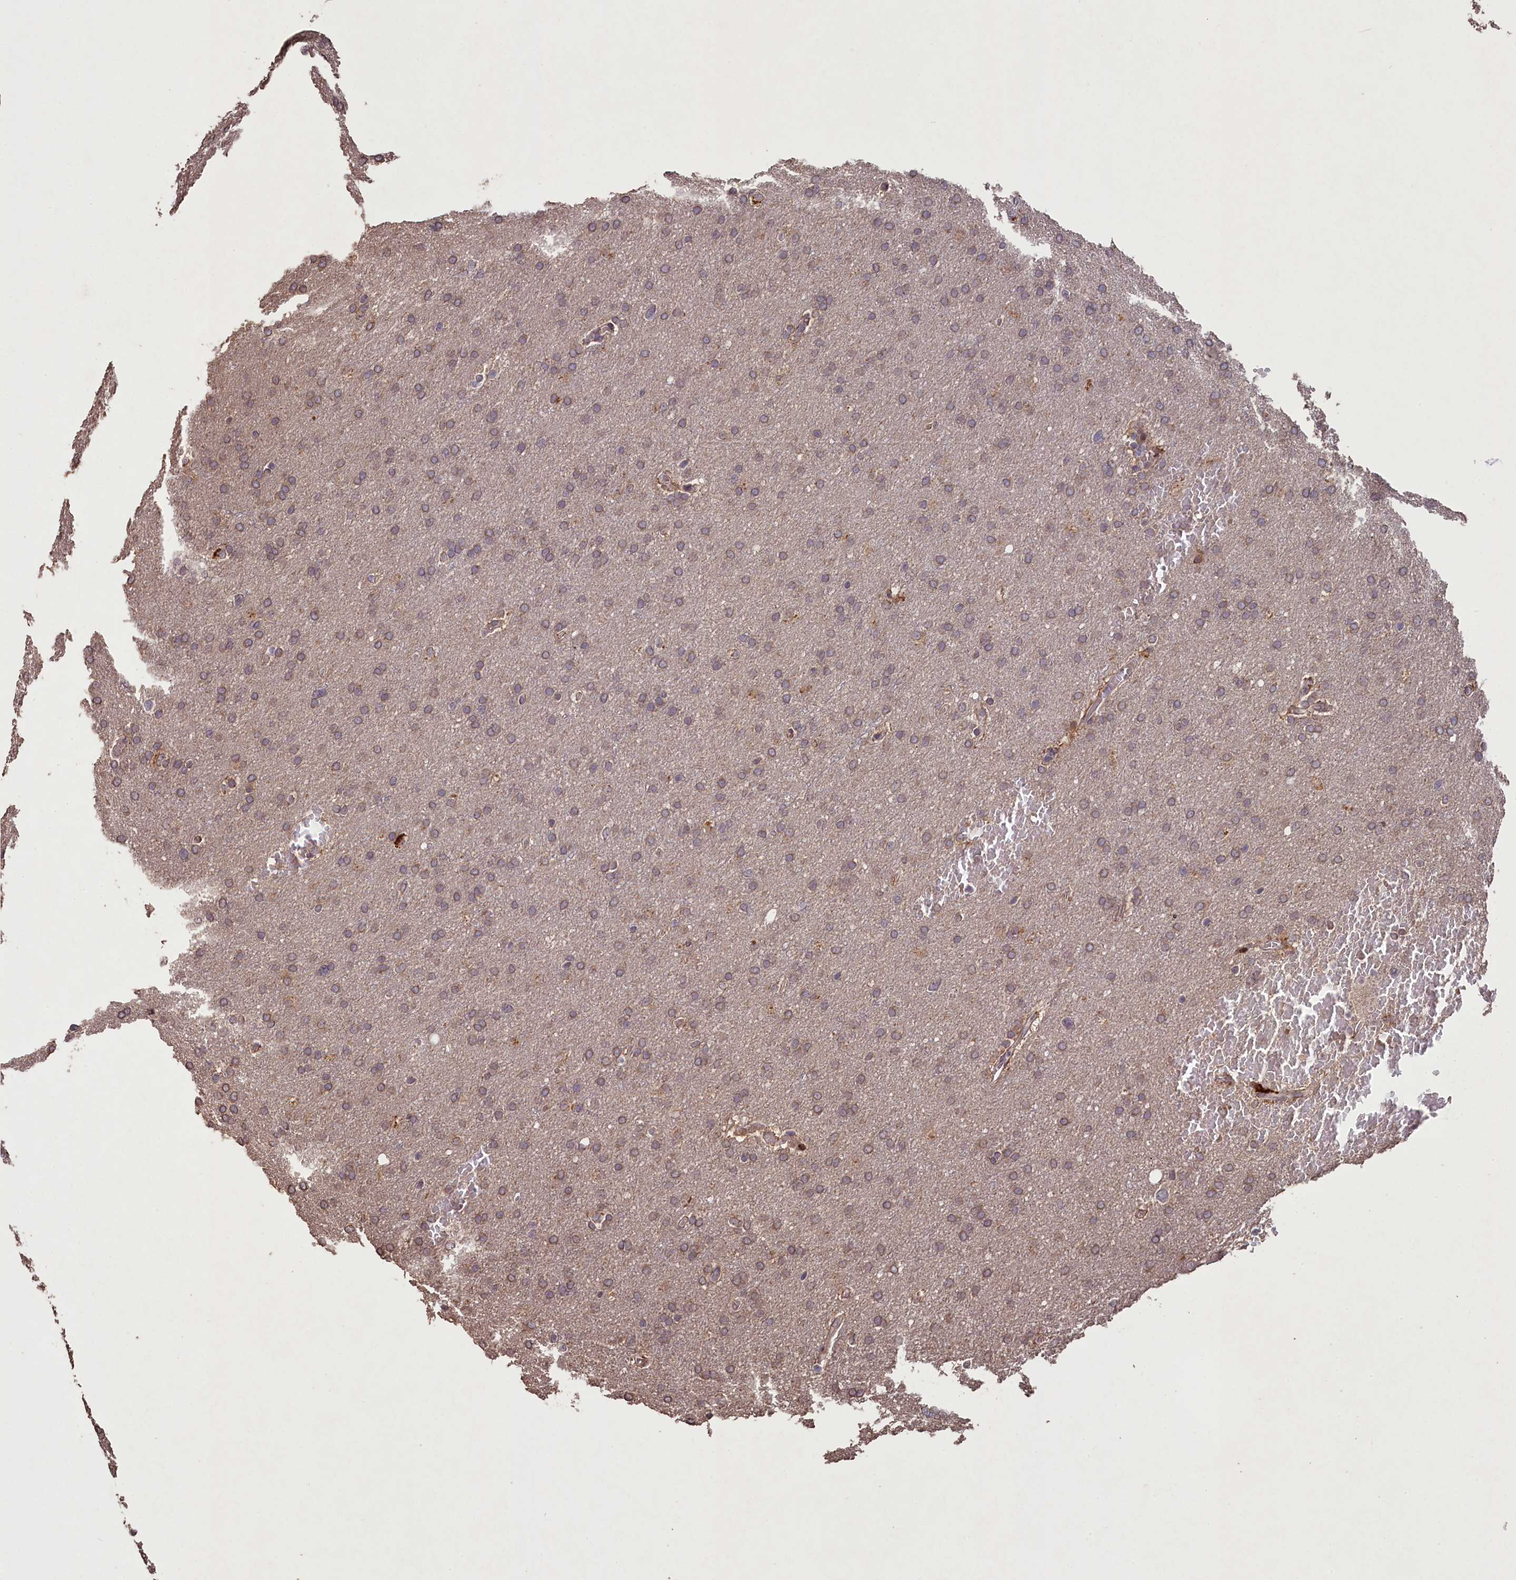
{"staining": {"intensity": "weak", "quantity": ">75%", "location": "cytoplasmic/membranous"}, "tissue": "glioma", "cell_type": "Tumor cells", "image_type": "cancer", "snomed": [{"axis": "morphology", "description": "Glioma, malignant, High grade"}, {"axis": "topography", "description": "Cerebral cortex"}], "caption": "Protein expression analysis of glioma demonstrates weak cytoplasmic/membranous expression in approximately >75% of tumor cells.", "gene": "SLC38A7", "patient": {"sex": "female", "age": 36}}